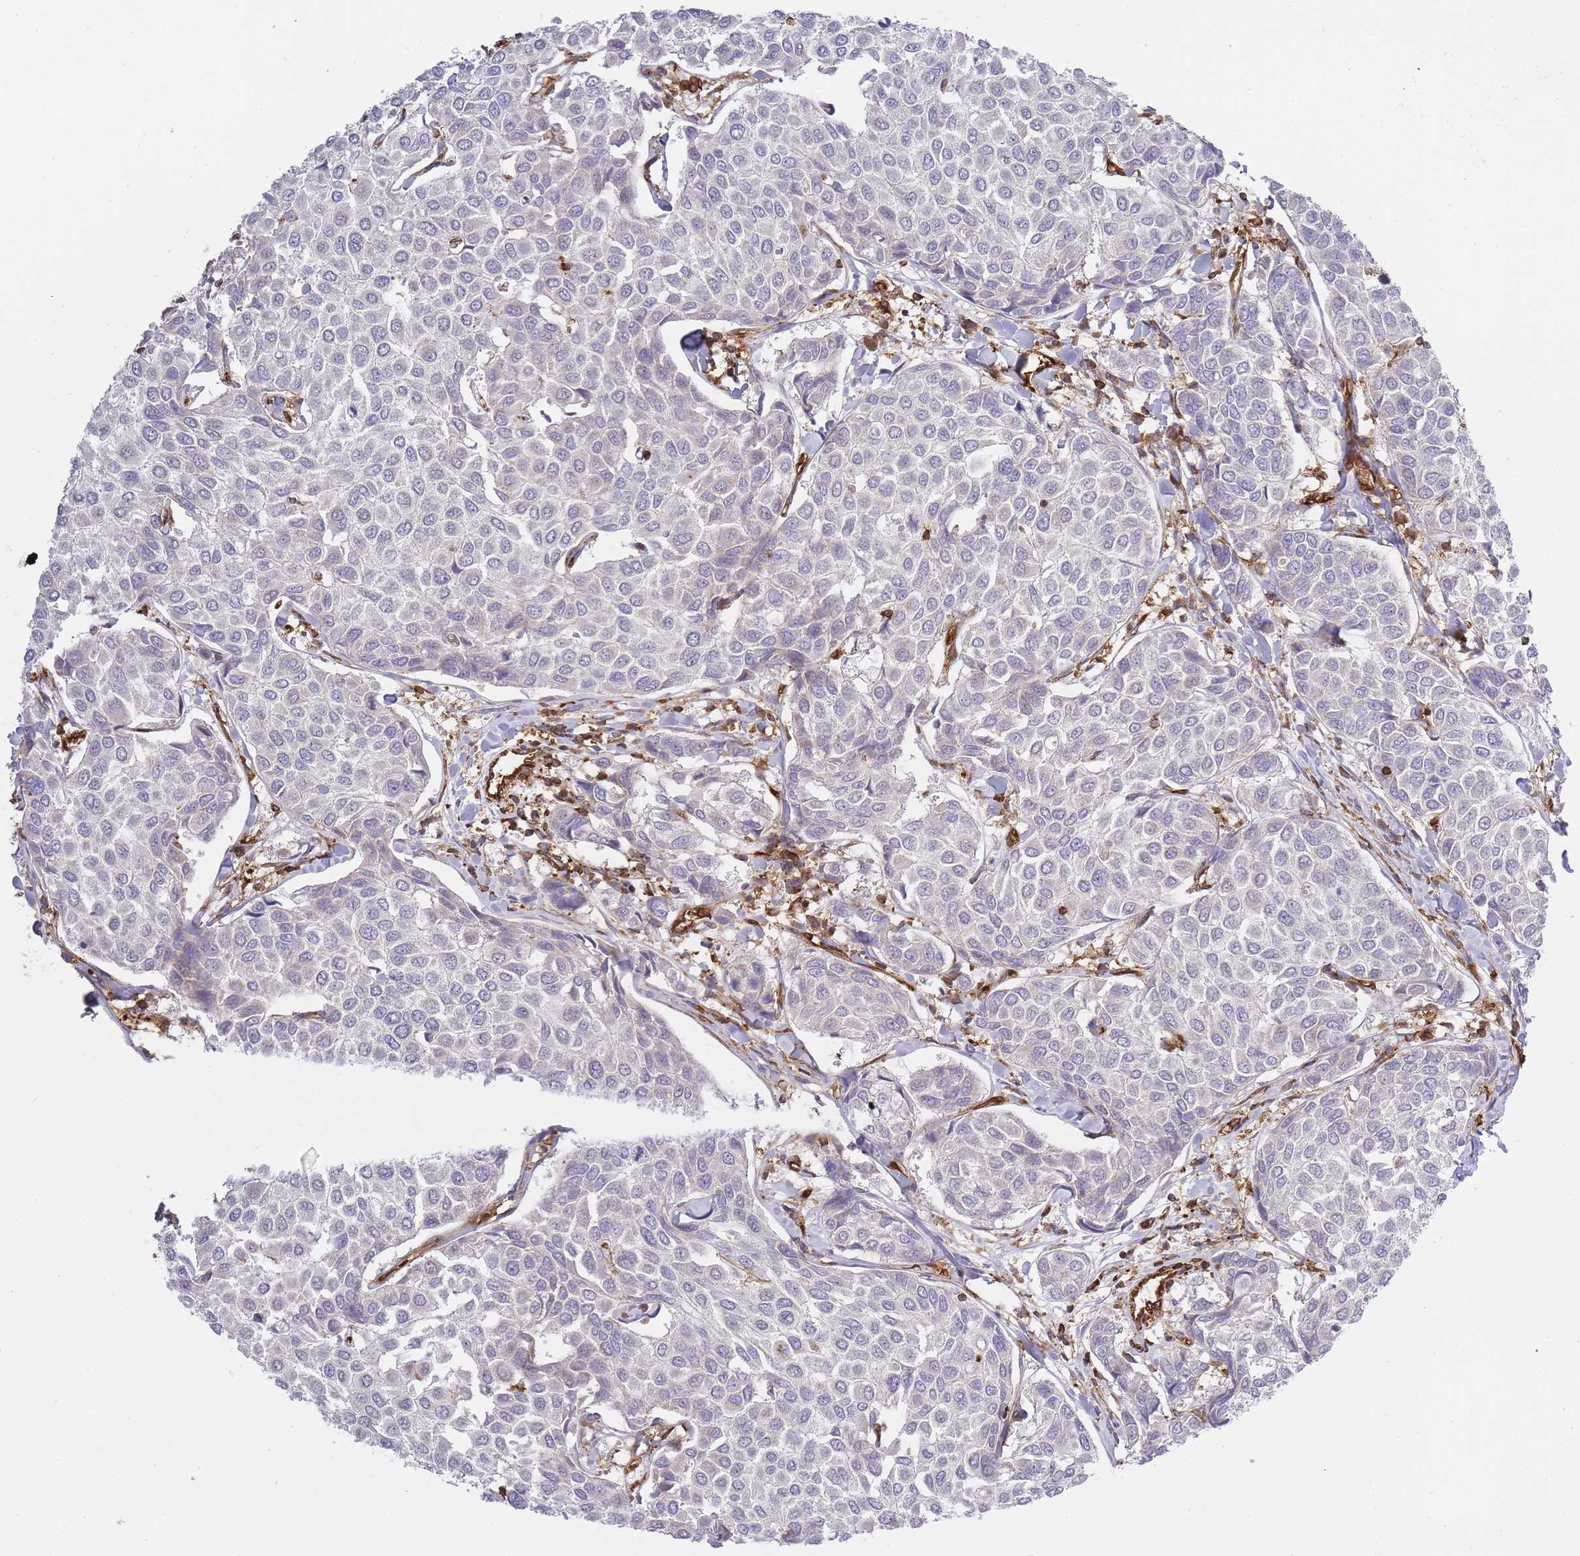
{"staining": {"intensity": "negative", "quantity": "none", "location": "none"}, "tissue": "breast cancer", "cell_type": "Tumor cells", "image_type": "cancer", "snomed": [{"axis": "morphology", "description": "Duct carcinoma"}, {"axis": "topography", "description": "Breast"}], "caption": "There is no significant expression in tumor cells of breast cancer. (DAB immunohistochemistry (IHC) visualized using brightfield microscopy, high magnification).", "gene": "MSN", "patient": {"sex": "female", "age": 55}}